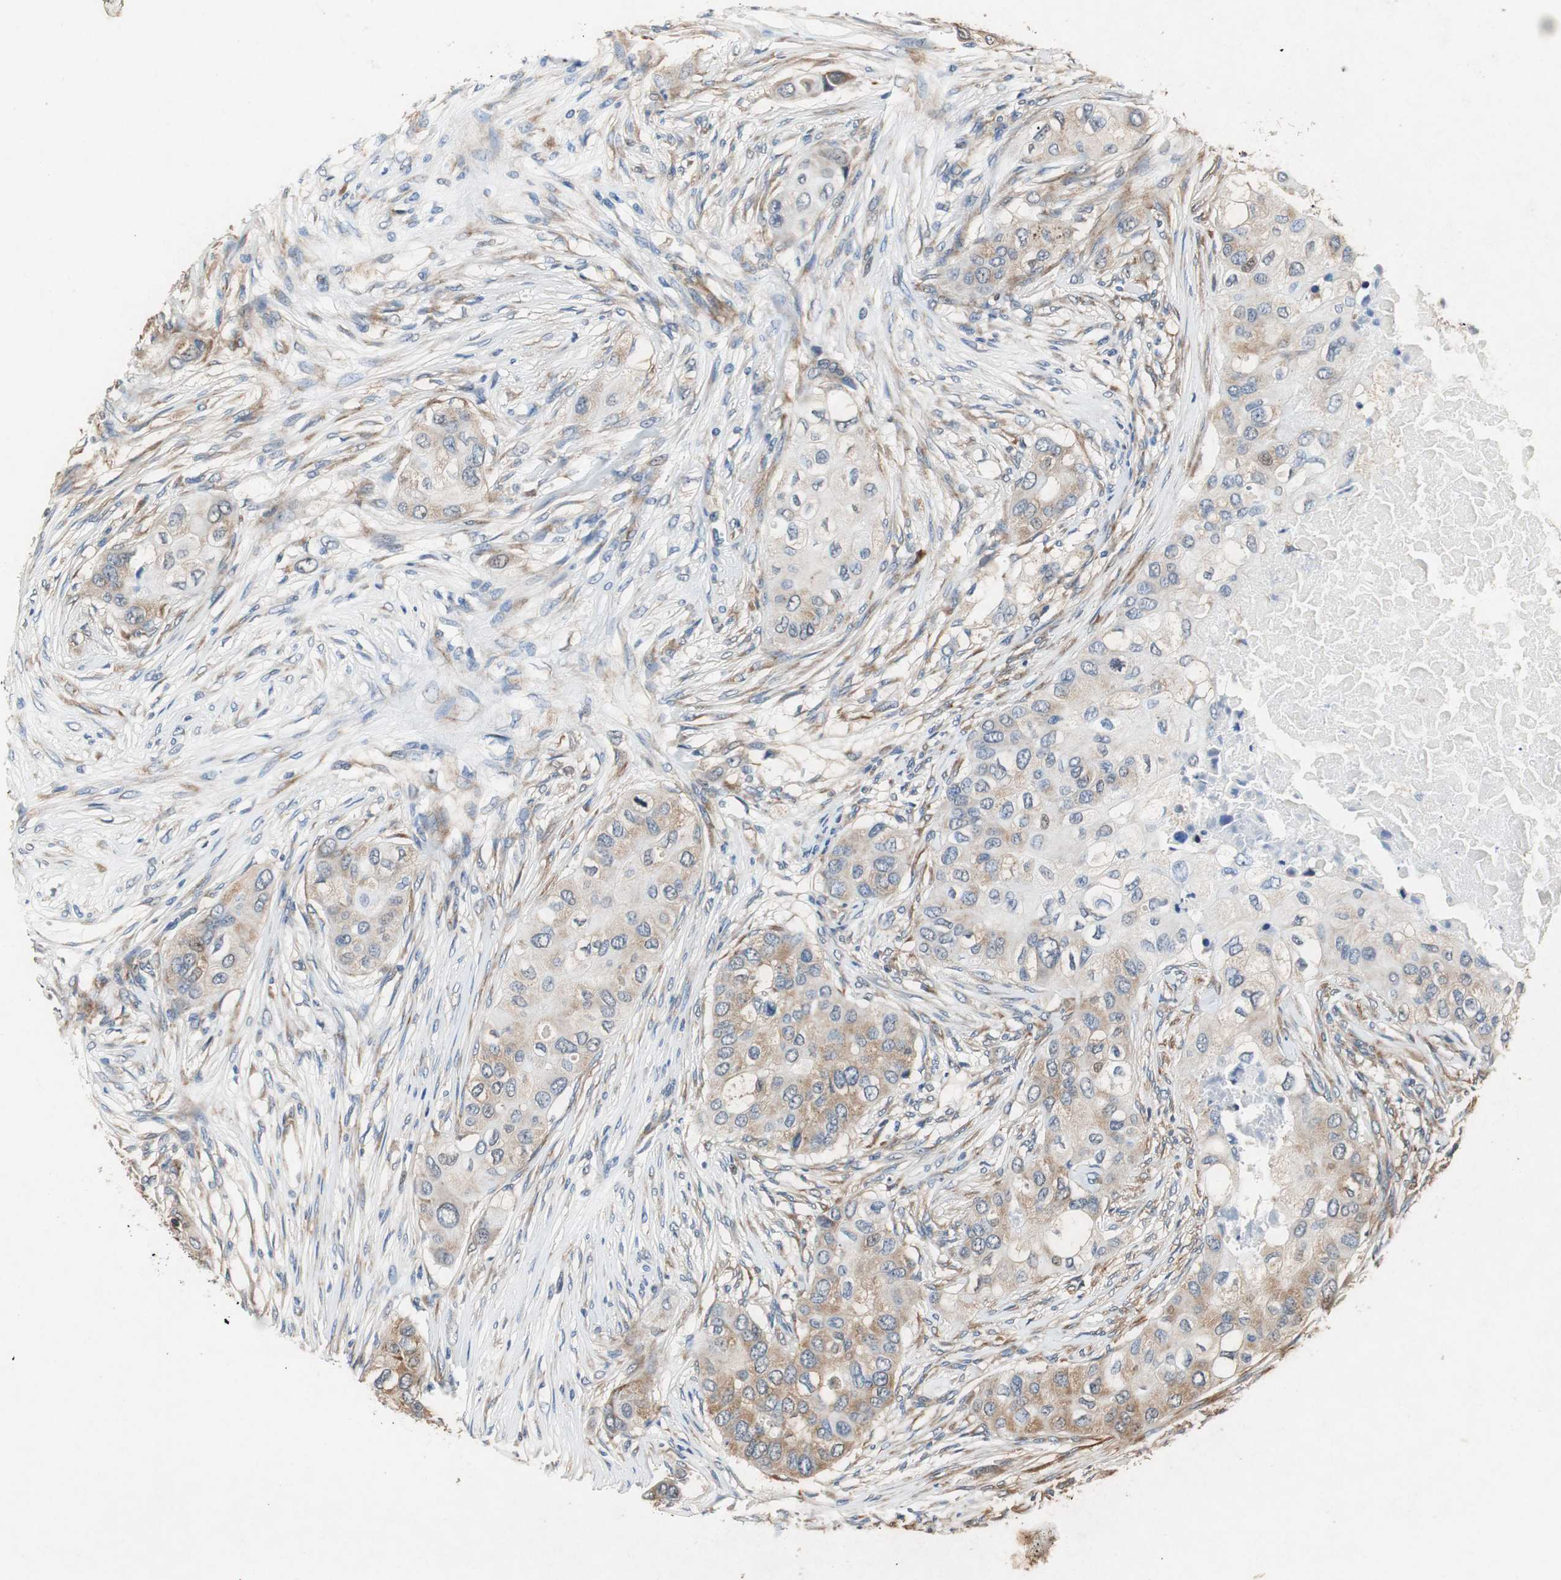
{"staining": {"intensity": "moderate", "quantity": ">75%", "location": "cytoplasmic/membranous"}, "tissue": "breast cancer", "cell_type": "Tumor cells", "image_type": "cancer", "snomed": [{"axis": "morphology", "description": "Normal tissue, NOS"}, {"axis": "morphology", "description": "Duct carcinoma"}, {"axis": "topography", "description": "Breast"}], "caption": "Moderate cytoplasmic/membranous staining for a protein is identified in approximately >75% of tumor cells of breast cancer using immunohistochemistry.", "gene": "RPL35", "patient": {"sex": "female", "age": 49}}